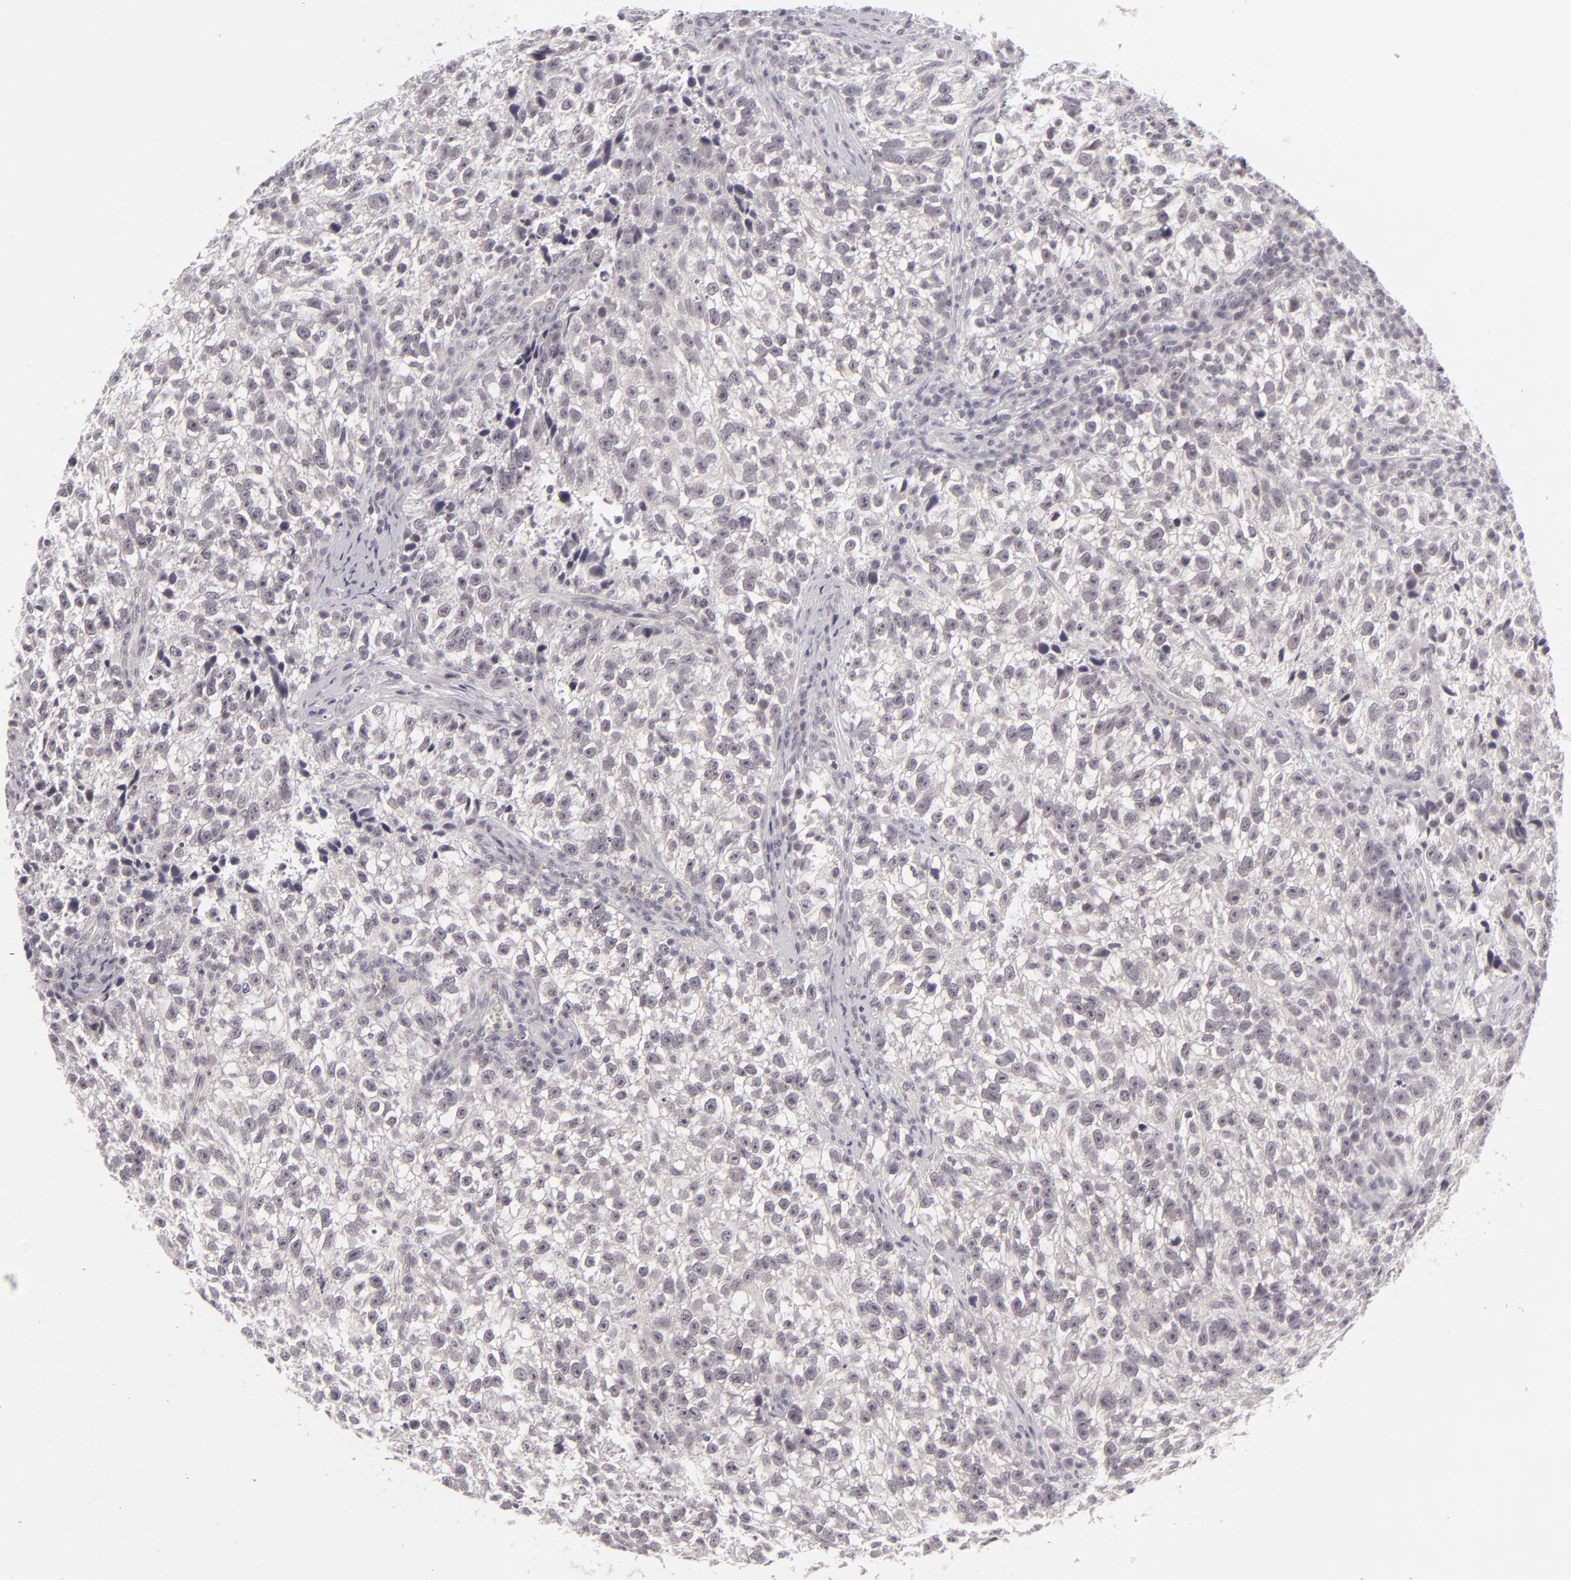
{"staining": {"intensity": "negative", "quantity": "none", "location": "none"}, "tissue": "testis cancer", "cell_type": "Tumor cells", "image_type": "cancer", "snomed": [{"axis": "morphology", "description": "Seminoma, NOS"}, {"axis": "topography", "description": "Testis"}], "caption": "There is no significant staining in tumor cells of testis cancer.", "gene": "DLG3", "patient": {"sex": "male", "age": 38}}